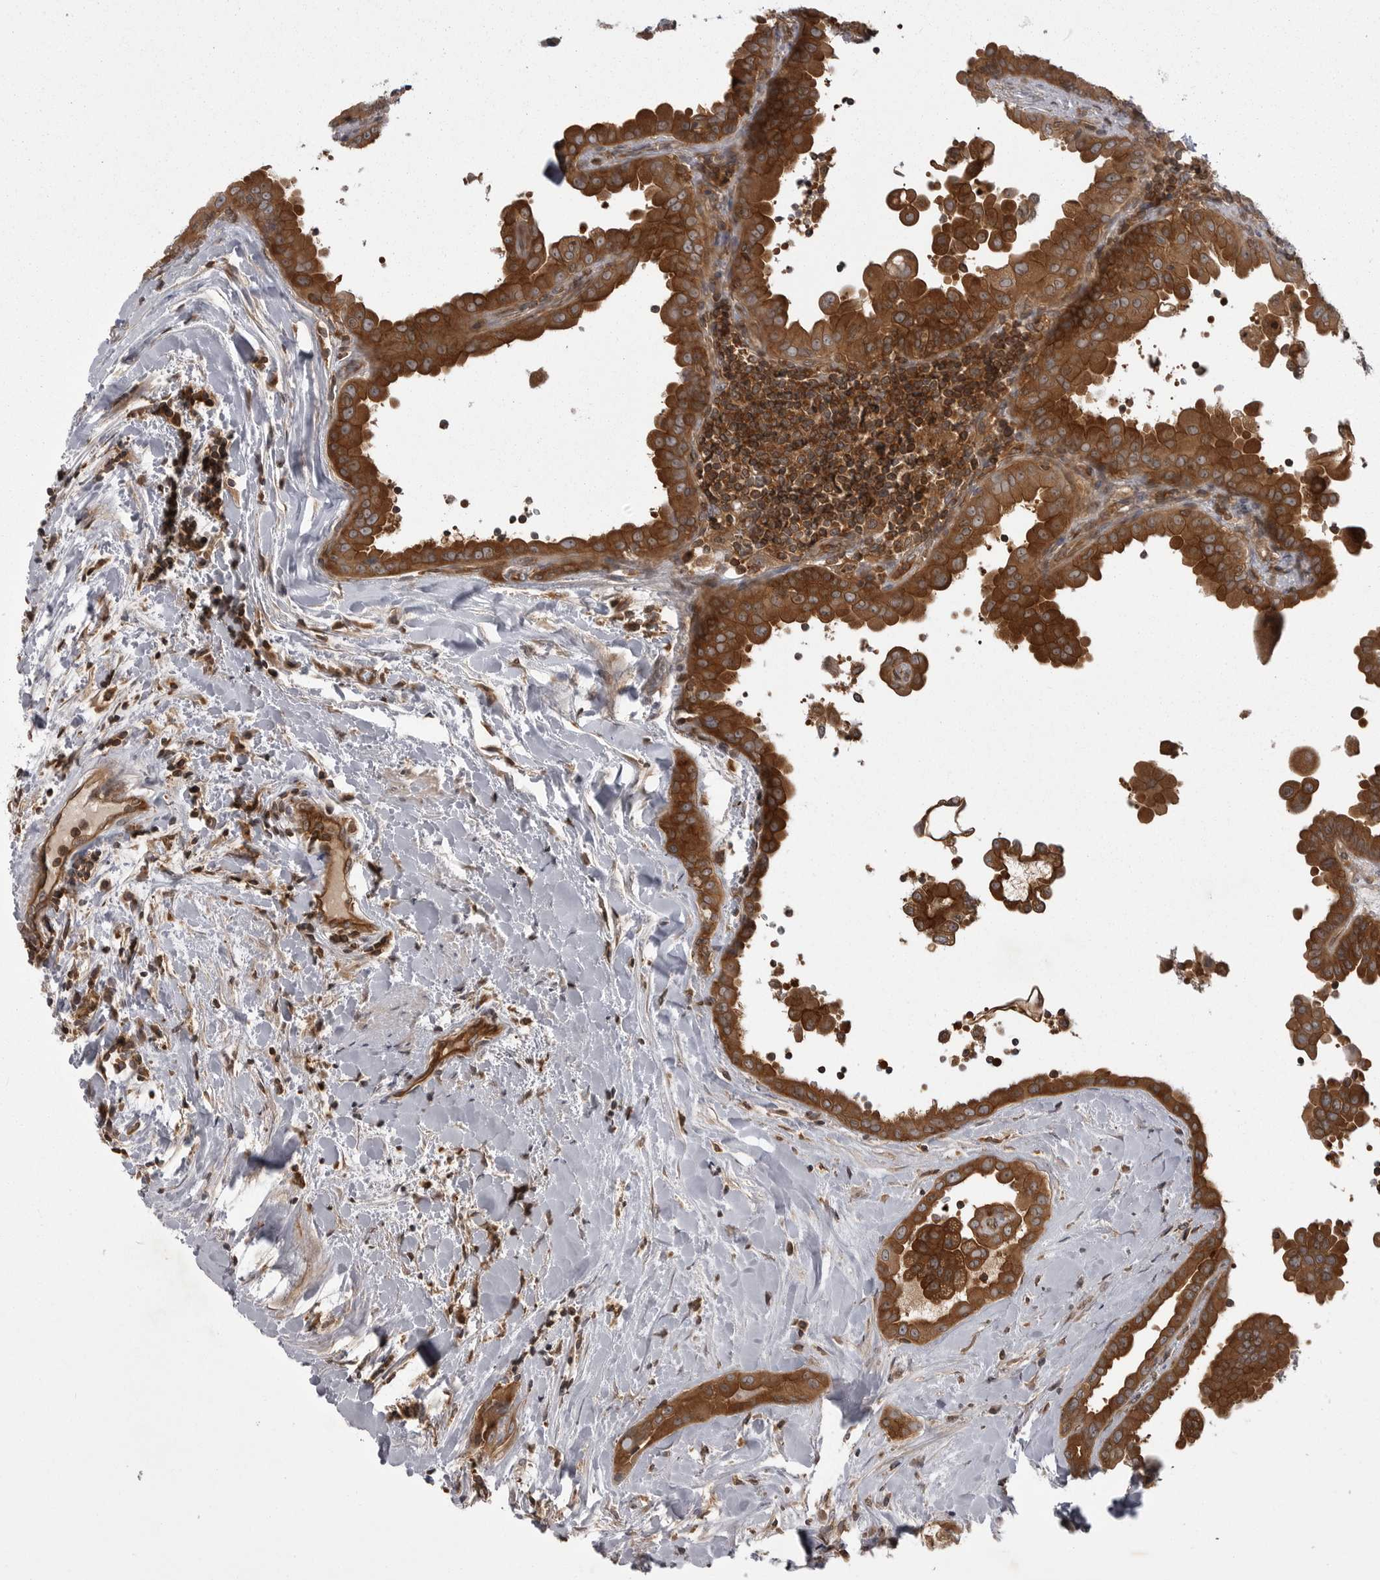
{"staining": {"intensity": "strong", "quantity": ">75%", "location": "cytoplasmic/membranous"}, "tissue": "thyroid cancer", "cell_type": "Tumor cells", "image_type": "cancer", "snomed": [{"axis": "morphology", "description": "Papillary adenocarcinoma, NOS"}, {"axis": "topography", "description": "Thyroid gland"}], "caption": "Immunohistochemistry histopathology image of human thyroid cancer (papillary adenocarcinoma) stained for a protein (brown), which shows high levels of strong cytoplasmic/membranous staining in about >75% of tumor cells.", "gene": "STK24", "patient": {"sex": "male", "age": 33}}